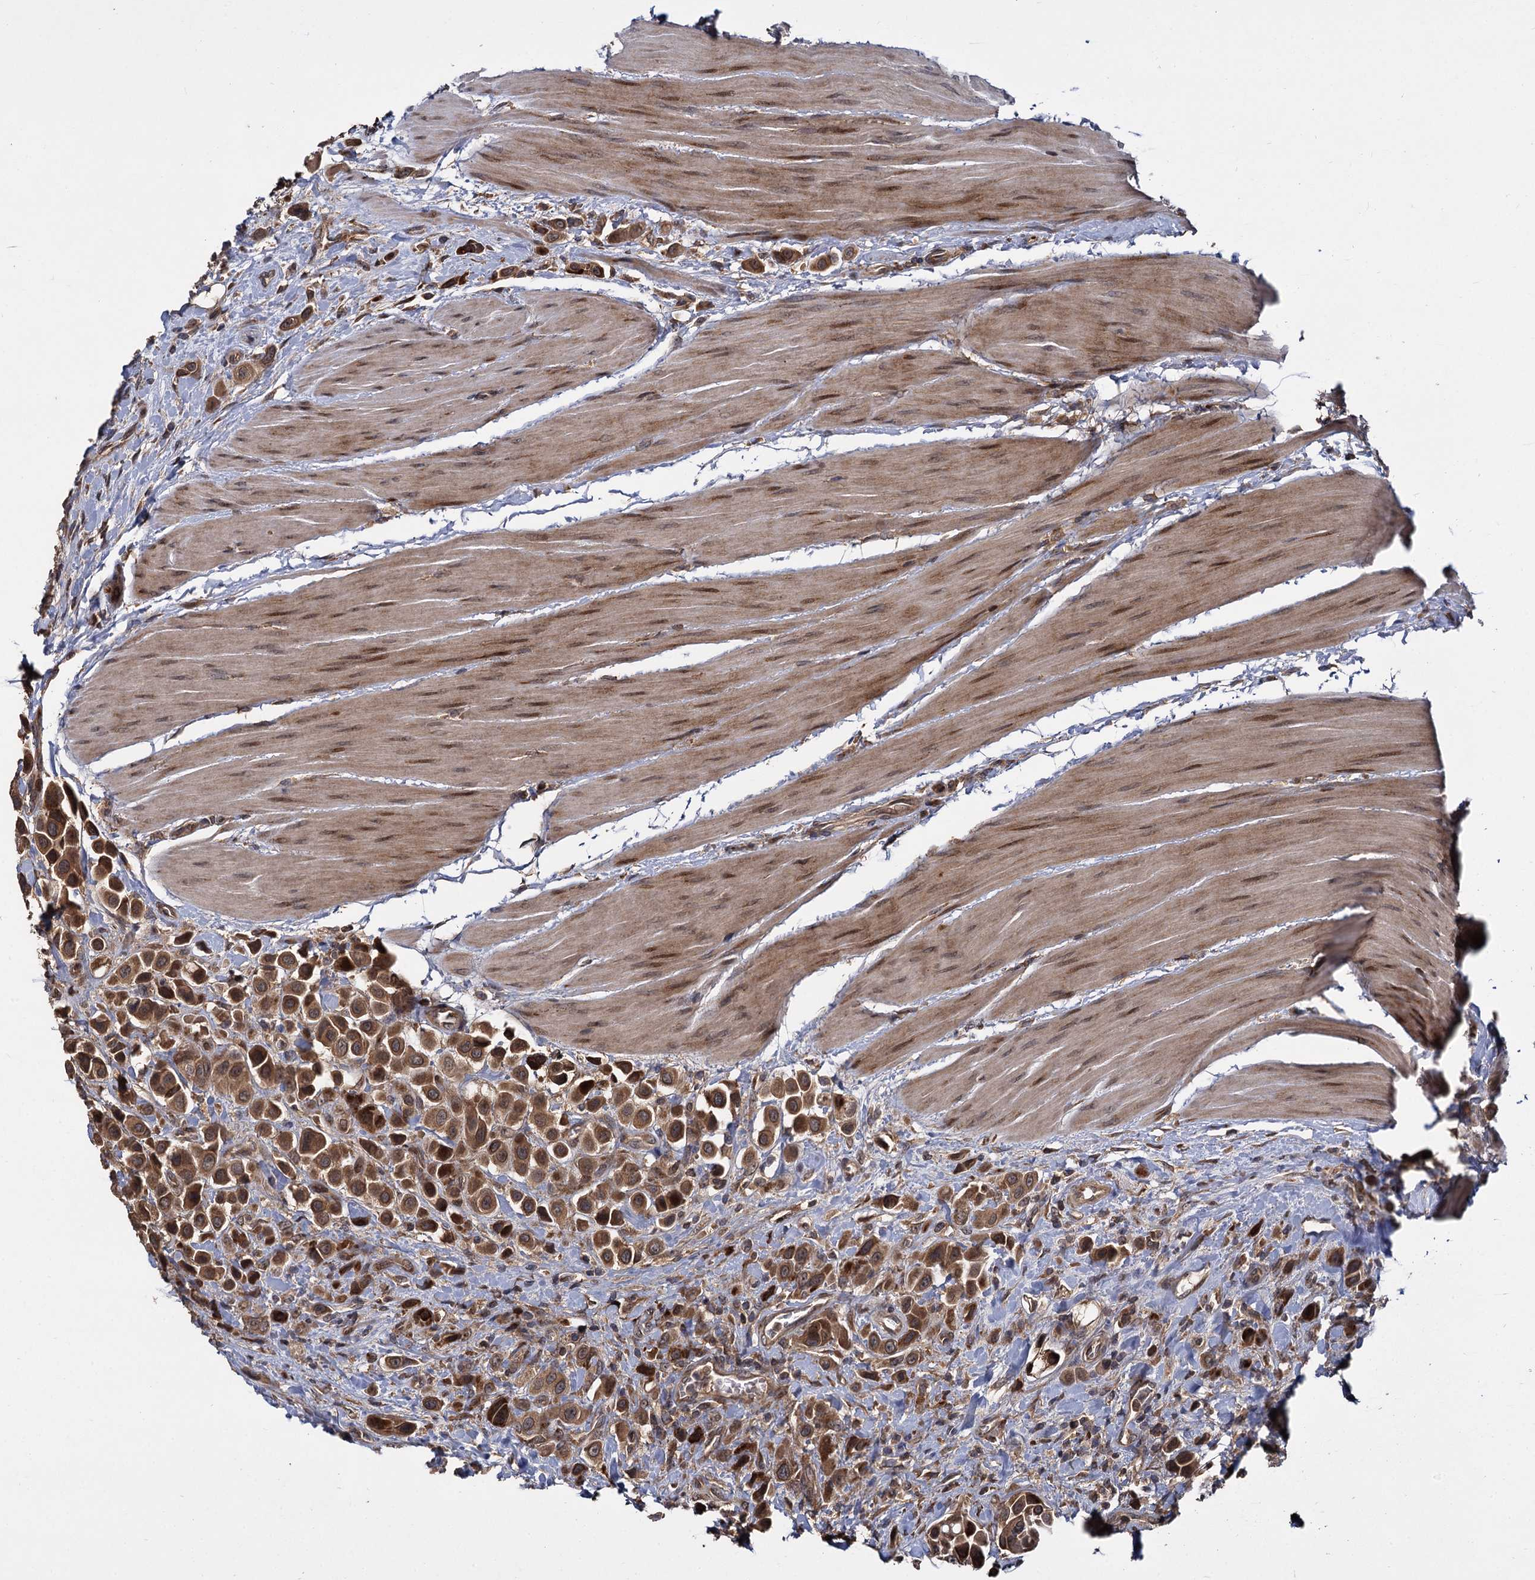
{"staining": {"intensity": "moderate", "quantity": ">75%", "location": "cytoplasmic/membranous"}, "tissue": "urothelial cancer", "cell_type": "Tumor cells", "image_type": "cancer", "snomed": [{"axis": "morphology", "description": "Urothelial carcinoma, High grade"}, {"axis": "topography", "description": "Urinary bladder"}], "caption": "Immunohistochemistry staining of high-grade urothelial carcinoma, which displays medium levels of moderate cytoplasmic/membranous positivity in approximately >75% of tumor cells indicating moderate cytoplasmic/membranous protein positivity. The staining was performed using DAB (3,3'-diaminobenzidine) (brown) for protein detection and nuclei were counterstained in hematoxylin (blue).", "gene": "INPPL1", "patient": {"sex": "male", "age": 50}}